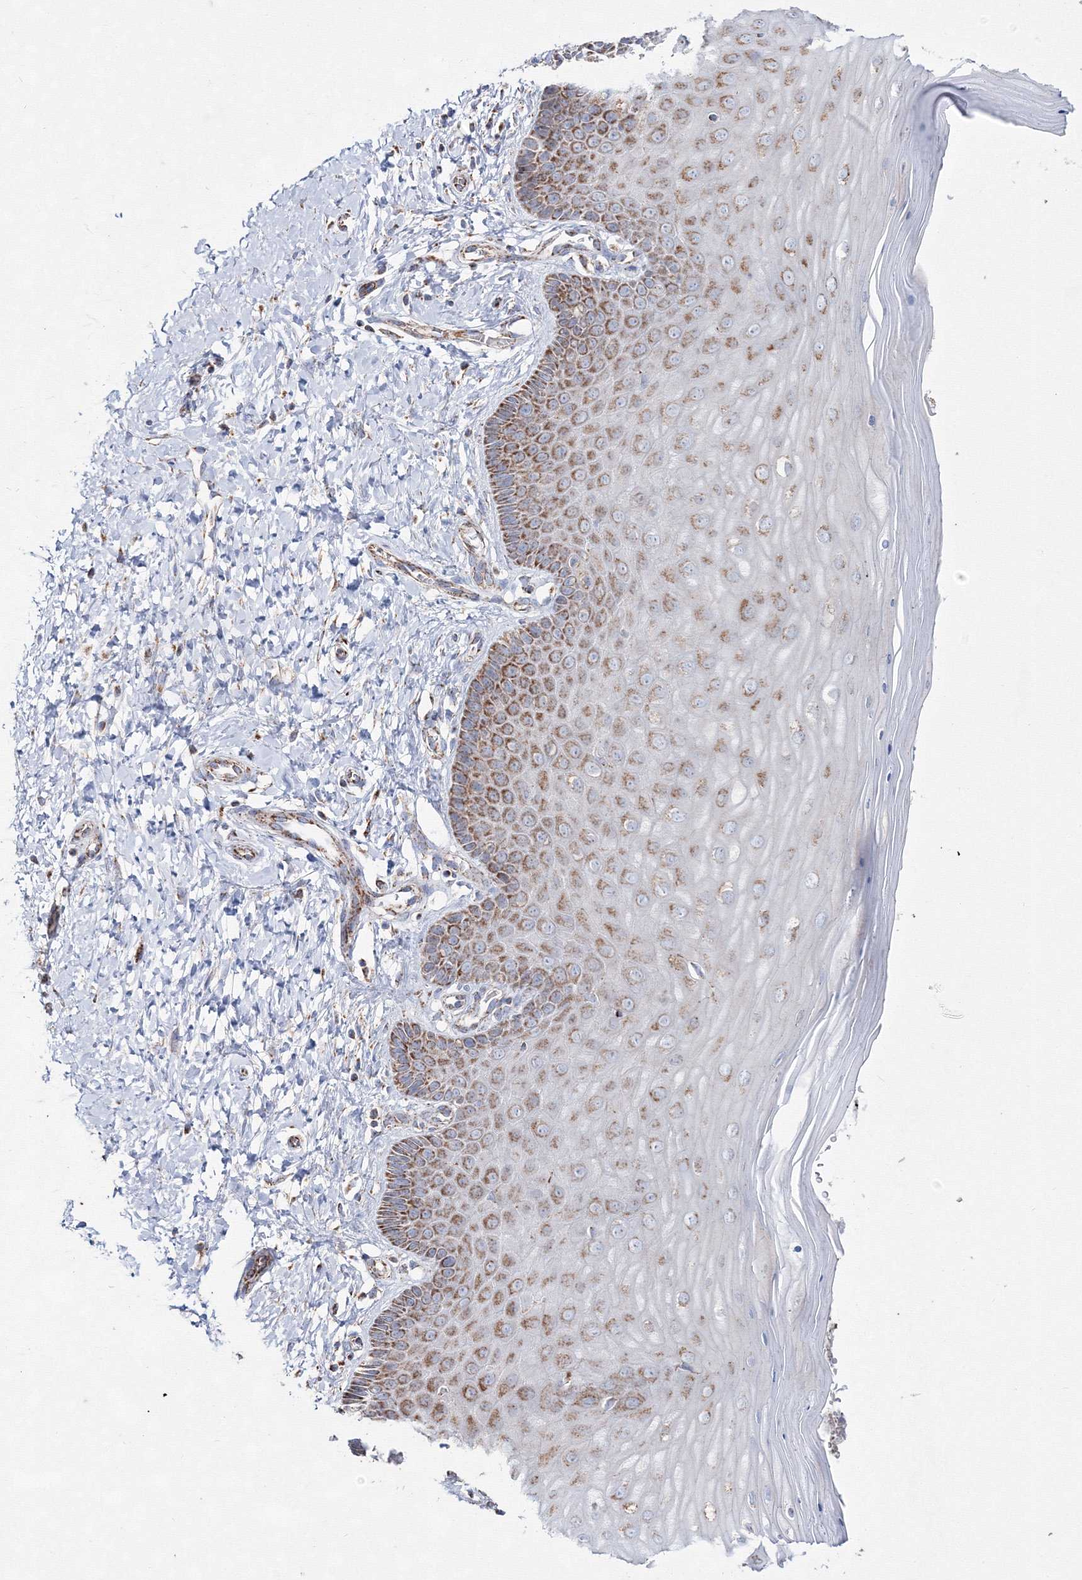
{"staining": {"intensity": "moderate", "quantity": "25%-75%", "location": "cytoplasmic/membranous"}, "tissue": "cervix", "cell_type": "Glandular cells", "image_type": "normal", "snomed": [{"axis": "morphology", "description": "Normal tissue, NOS"}, {"axis": "topography", "description": "Cervix"}], "caption": "The photomicrograph exhibits a brown stain indicating the presence of a protein in the cytoplasmic/membranous of glandular cells in cervix. (IHC, brightfield microscopy, high magnification).", "gene": "IGSF9", "patient": {"sex": "female", "age": 55}}